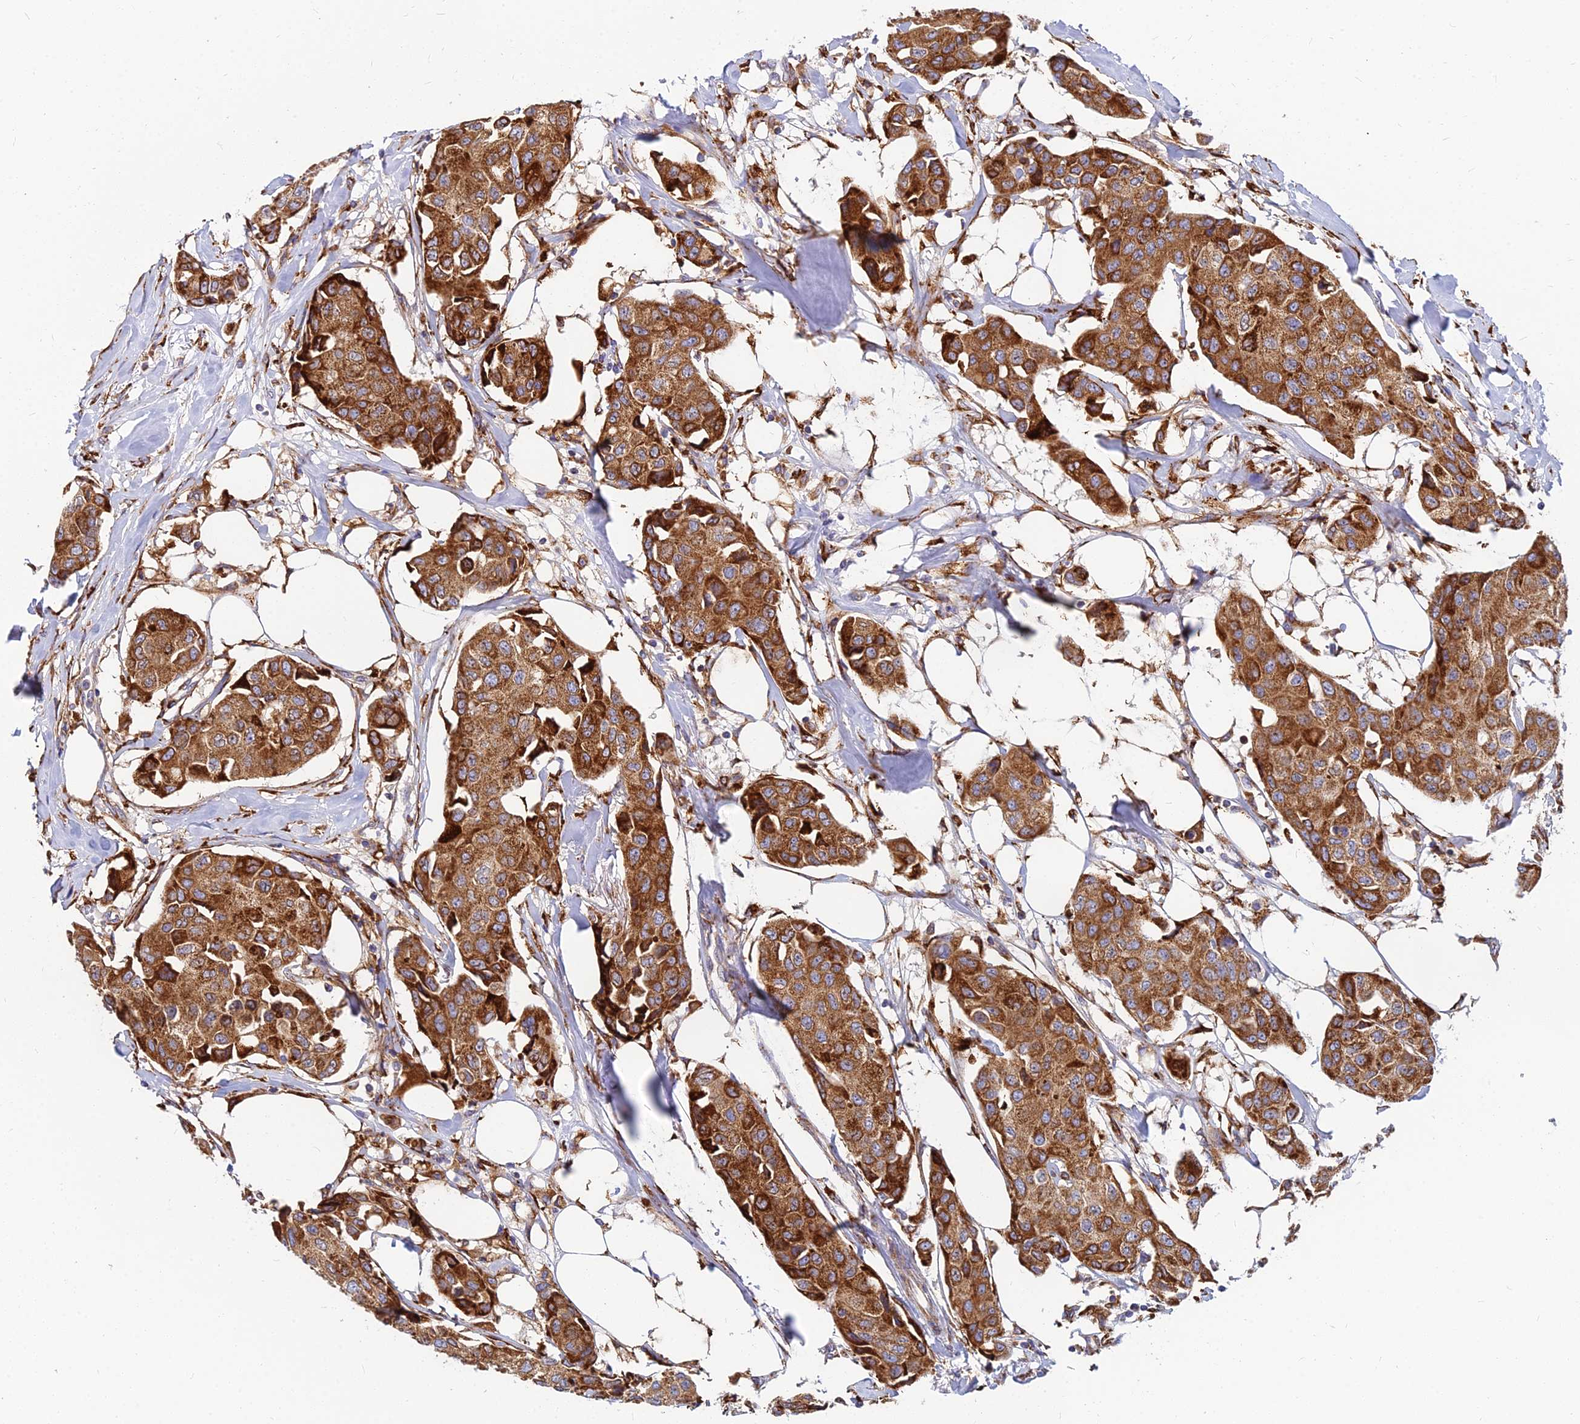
{"staining": {"intensity": "strong", "quantity": ">75%", "location": "cytoplasmic/membranous"}, "tissue": "breast cancer", "cell_type": "Tumor cells", "image_type": "cancer", "snomed": [{"axis": "morphology", "description": "Duct carcinoma"}, {"axis": "topography", "description": "Breast"}], "caption": "Immunohistochemistry (IHC) of human breast cancer (infiltrating ductal carcinoma) displays high levels of strong cytoplasmic/membranous expression in approximately >75% of tumor cells.", "gene": "CCT6B", "patient": {"sex": "female", "age": 80}}